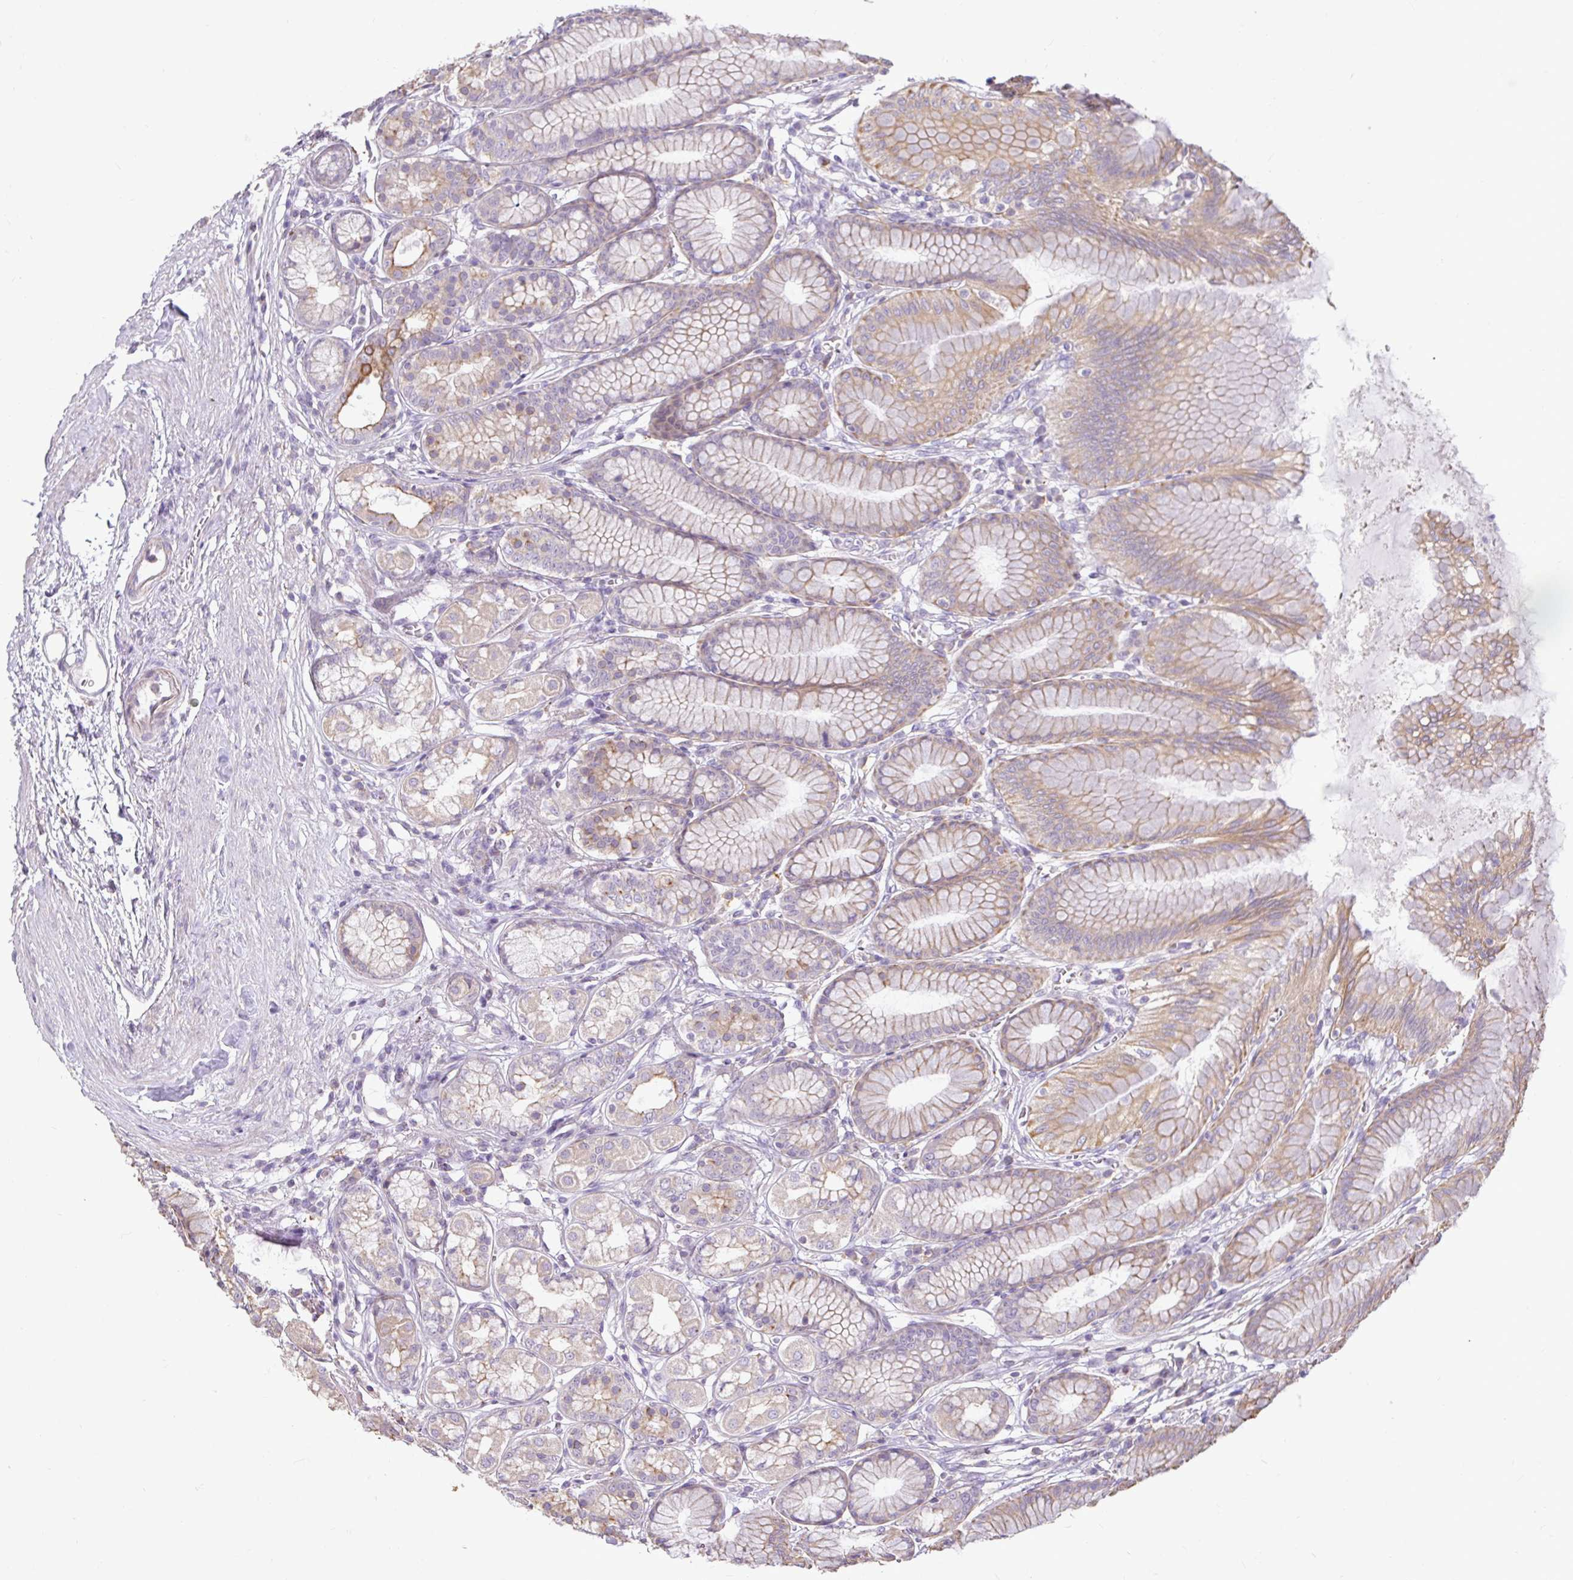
{"staining": {"intensity": "weak", "quantity": ">75%", "location": "cytoplasmic/membranous"}, "tissue": "stomach", "cell_type": "Glandular cells", "image_type": "normal", "snomed": [{"axis": "morphology", "description": "Normal tissue, NOS"}, {"axis": "topography", "description": "Stomach"}, {"axis": "topography", "description": "Stomach, lower"}], "caption": "Protein analysis of unremarkable stomach displays weak cytoplasmic/membranous expression in approximately >75% of glandular cells. The staining was performed using DAB (3,3'-diaminobenzidine), with brown indicating positive protein expression. Nuclei are stained blue with hematoxylin.", "gene": "STRIP1", "patient": {"sex": "male", "age": 76}}